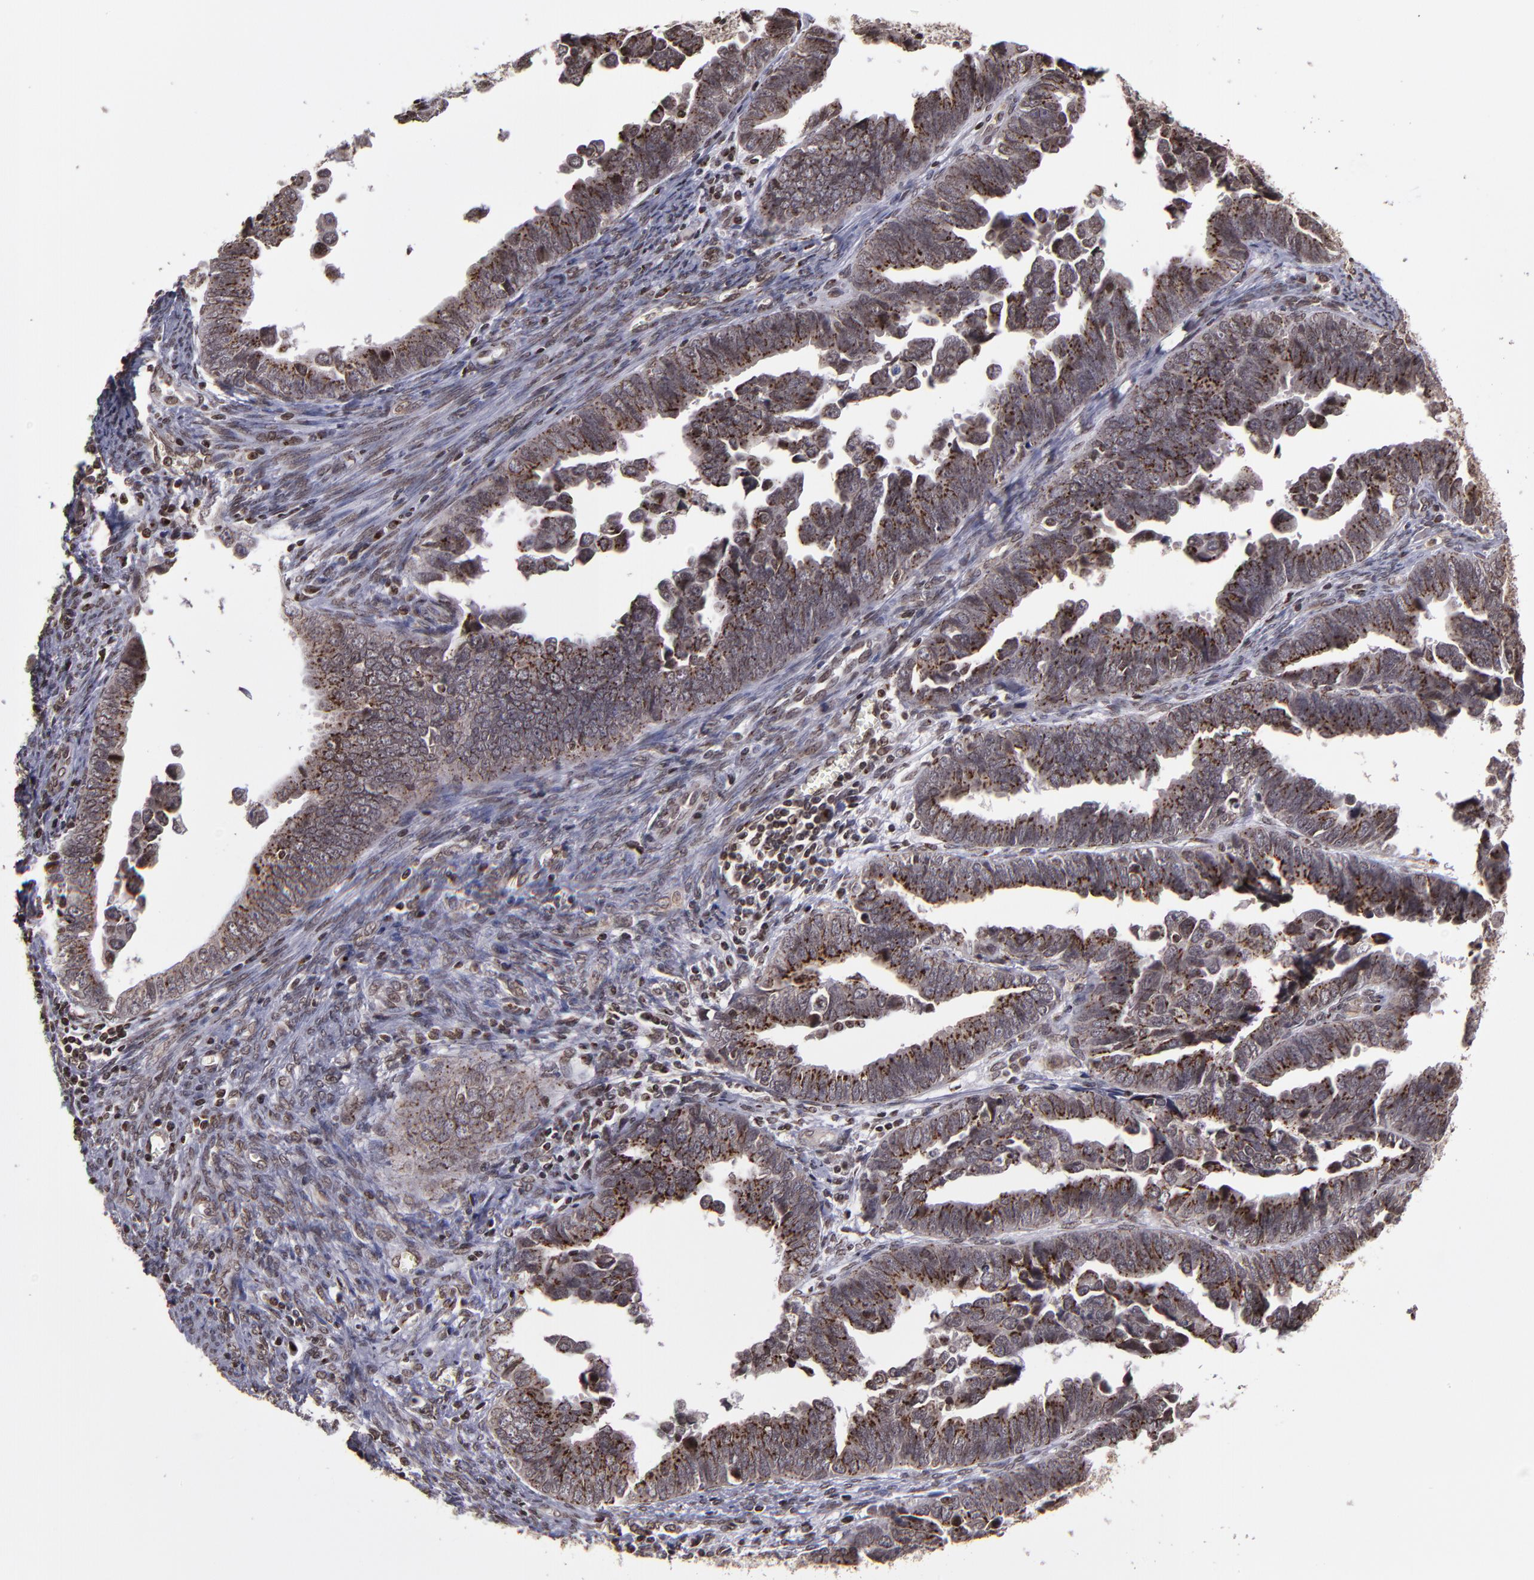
{"staining": {"intensity": "strong", "quantity": ">75%", "location": "cytoplasmic/membranous,nuclear"}, "tissue": "endometrial cancer", "cell_type": "Tumor cells", "image_type": "cancer", "snomed": [{"axis": "morphology", "description": "Adenocarcinoma, NOS"}, {"axis": "topography", "description": "Endometrium"}], "caption": "Immunohistochemistry (IHC) photomicrograph of adenocarcinoma (endometrial) stained for a protein (brown), which reveals high levels of strong cytoplasmic/membranous and nuclear positivity in about >75% of tumor cells.", "gene": "CSDC2", "patient": {"sex": "female", "age": 75}}